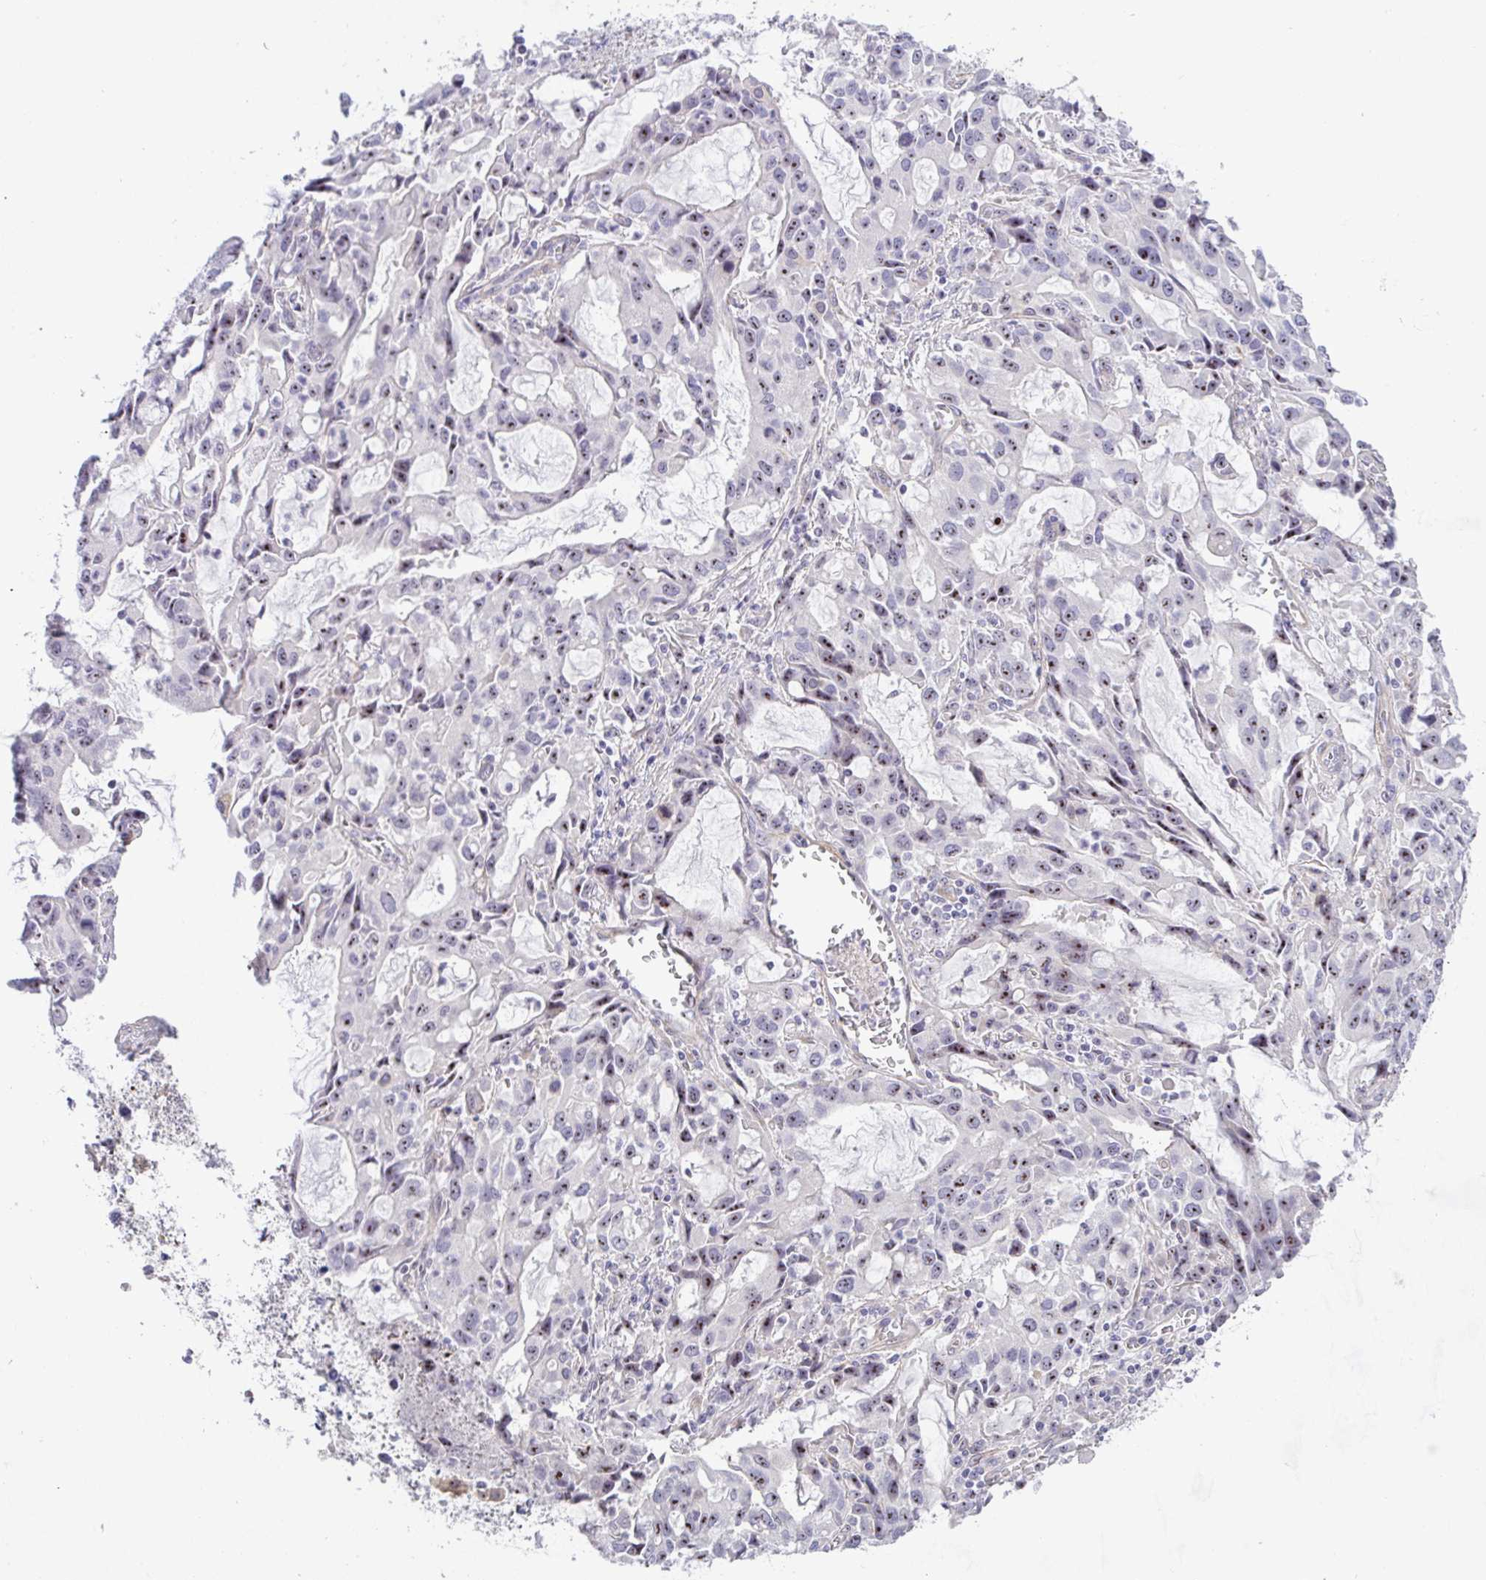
{"staining": {"intensity": "moderate", "quantity": "<25%", "location": "nuclear"}, "tissue": "stomach cancer", "cell_type": "Tumor cells", "image_type": "cancer", "snomed": [{"axis": "morphology", "description": "Adenocarcinoma, NOS"}, {"axis": "topography", "description": "Stomach, upper"}], "caption": "The immunohistochemical stain labels moderate nuclear staining in tumor cells of stomach cancer tissue. (DAB (3,3'-diaminobenzidine) = brown stain, brightfield microscopy at high magnification).", "gene": "MXRA8", "patient": {"sex": "male", "age": 85}}